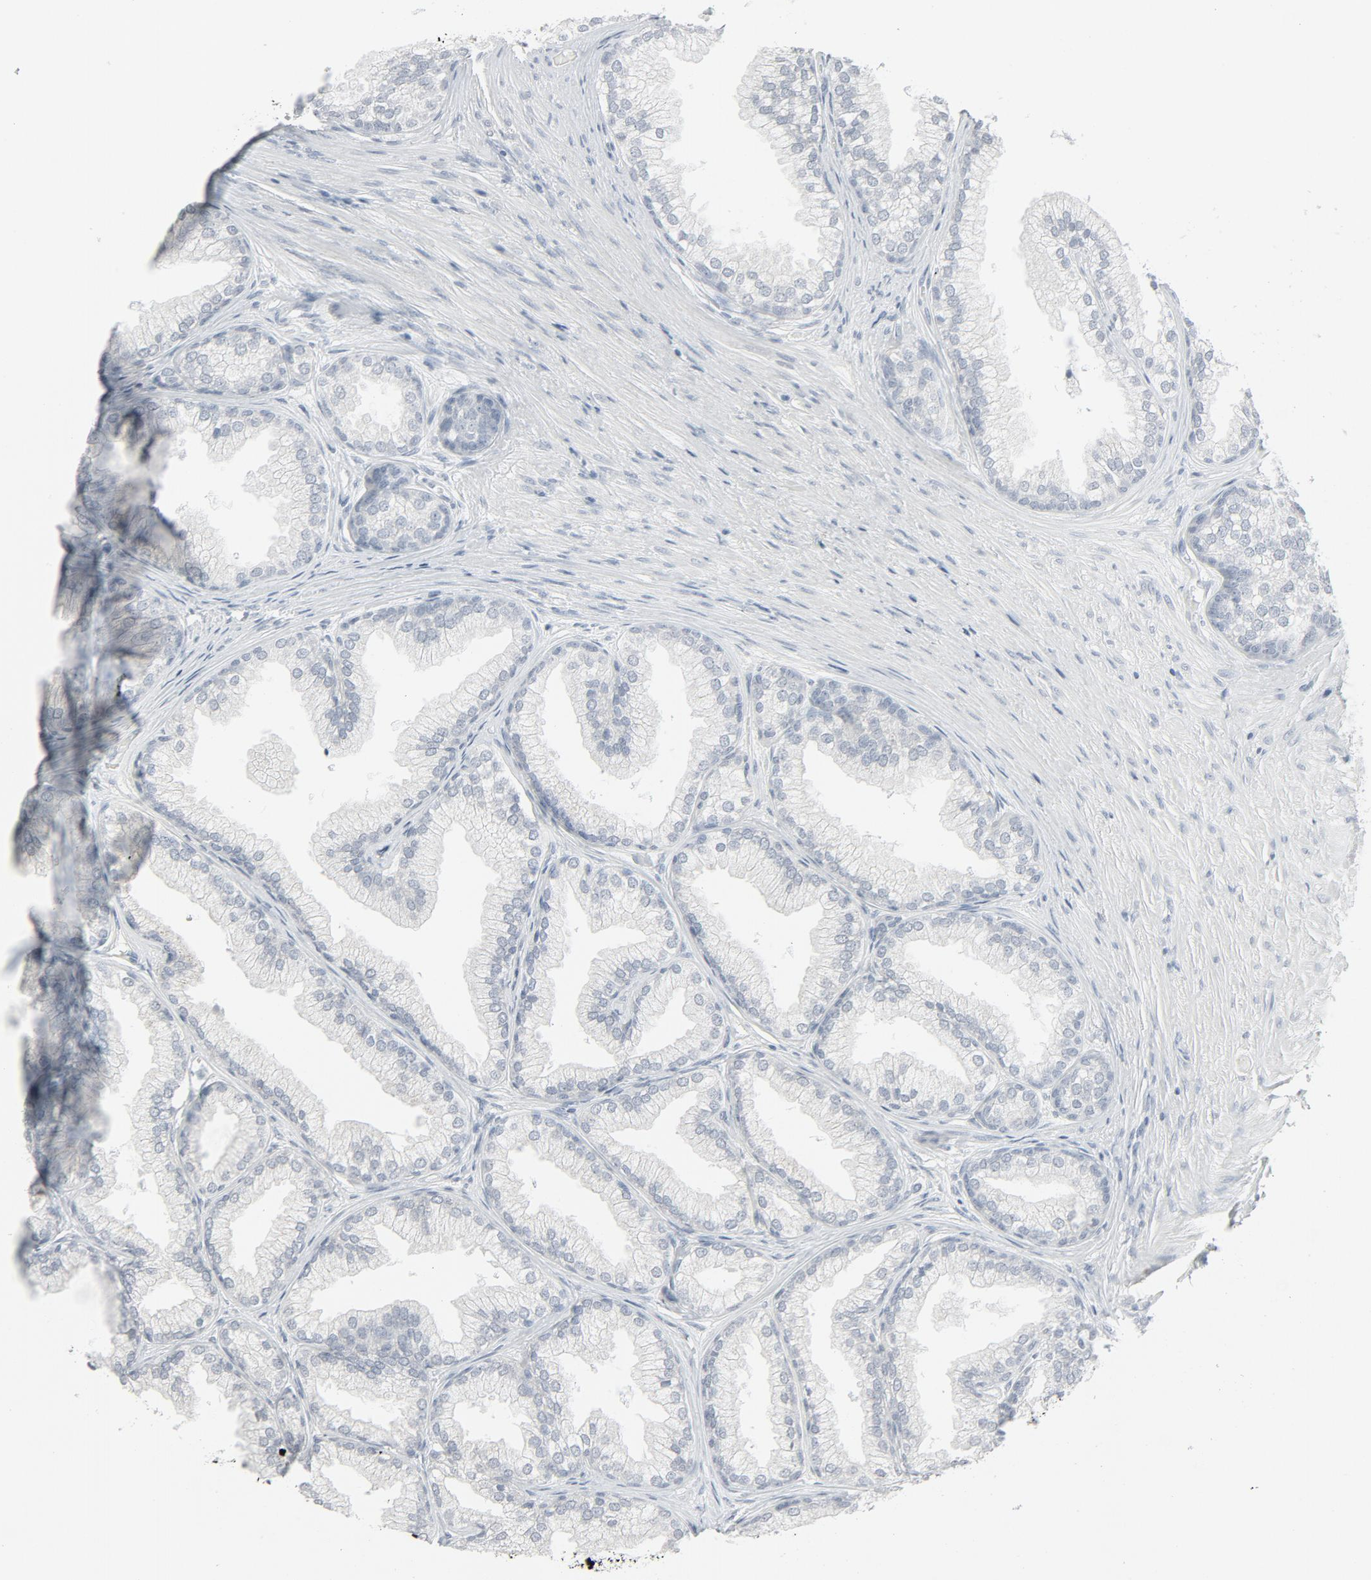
{"staining": {"intensity": "negative", "quantity": "none", "location": "none"}, "tissue": "prostate", "cell_type": "Glandular cells", "image_type": "normal", "snomed": [{"axis": "morphology", "description": "Normal tissue, NOS"}, {"axis": "topography", "description": "Prostate"}], "caption": "Immunohistochemical staining of unremarkable prostate exhibits no significant positivity in glandular cells.", "gene": "FGFR3", "patient": {"sex": "male", "age": 76}}